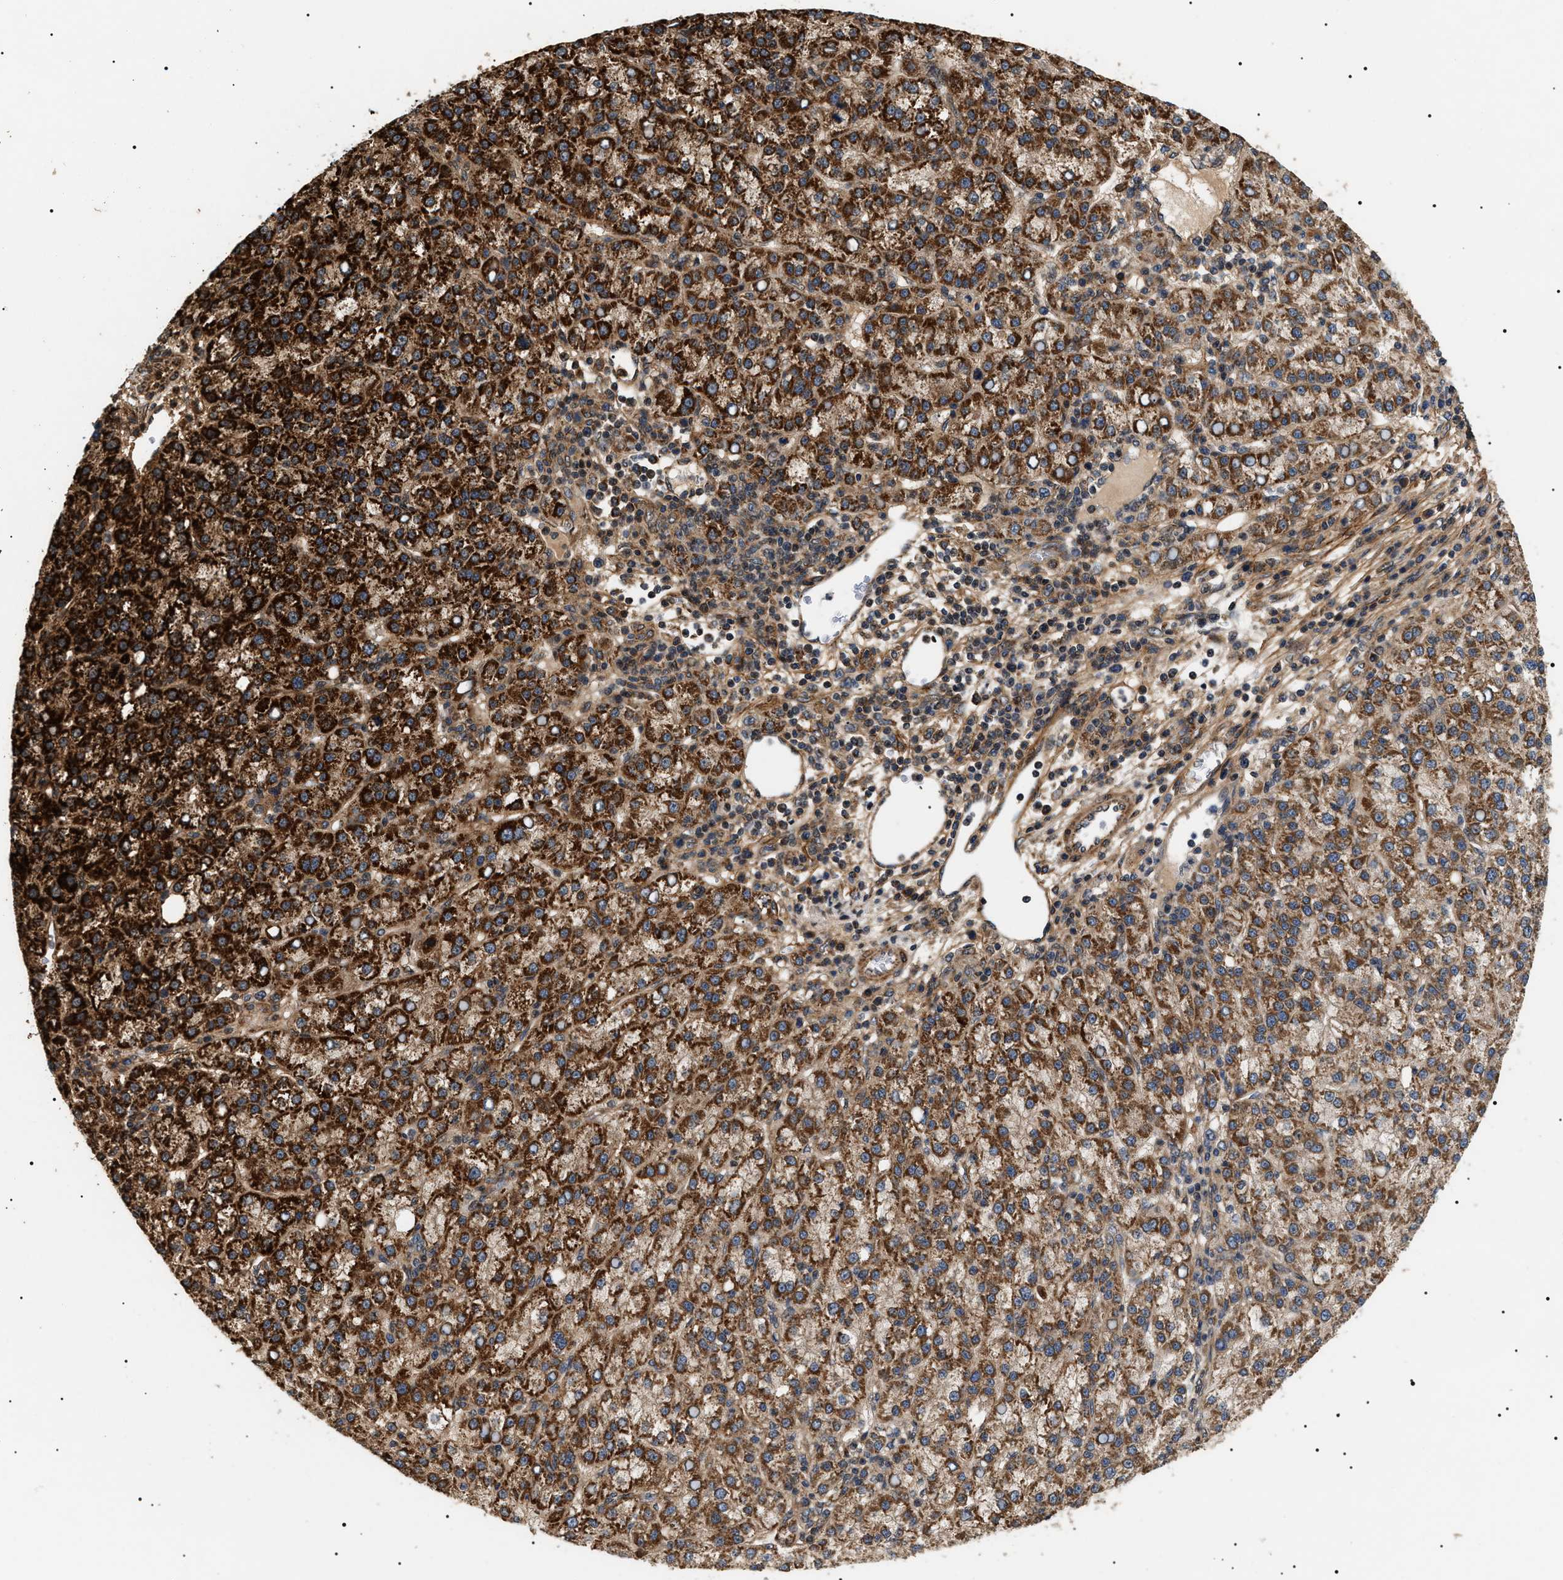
{"staining": {"intensity": "strong", "quantity": ">75%", "location": "cytoplasmic/membranous"}, "tissue": "liver cancer", "cell_type": "Tumor cells", "image_type": "cancer", "snomed": [{"axis": "morphology", "description": "Carcinoma, Hepatocellular, NOS"}, {"axis": "topography", "description": "Liver"}], "caption": "This photomicrograph reveals immunohistochemistry staining of human liver cancer (hepatocellular carcinoma), with high strong cytoplasmic/membranous positivity in about >75% of tumor cells.", "gene": "ZBTB26", "patient": {"sex": "female", "age": 58}}